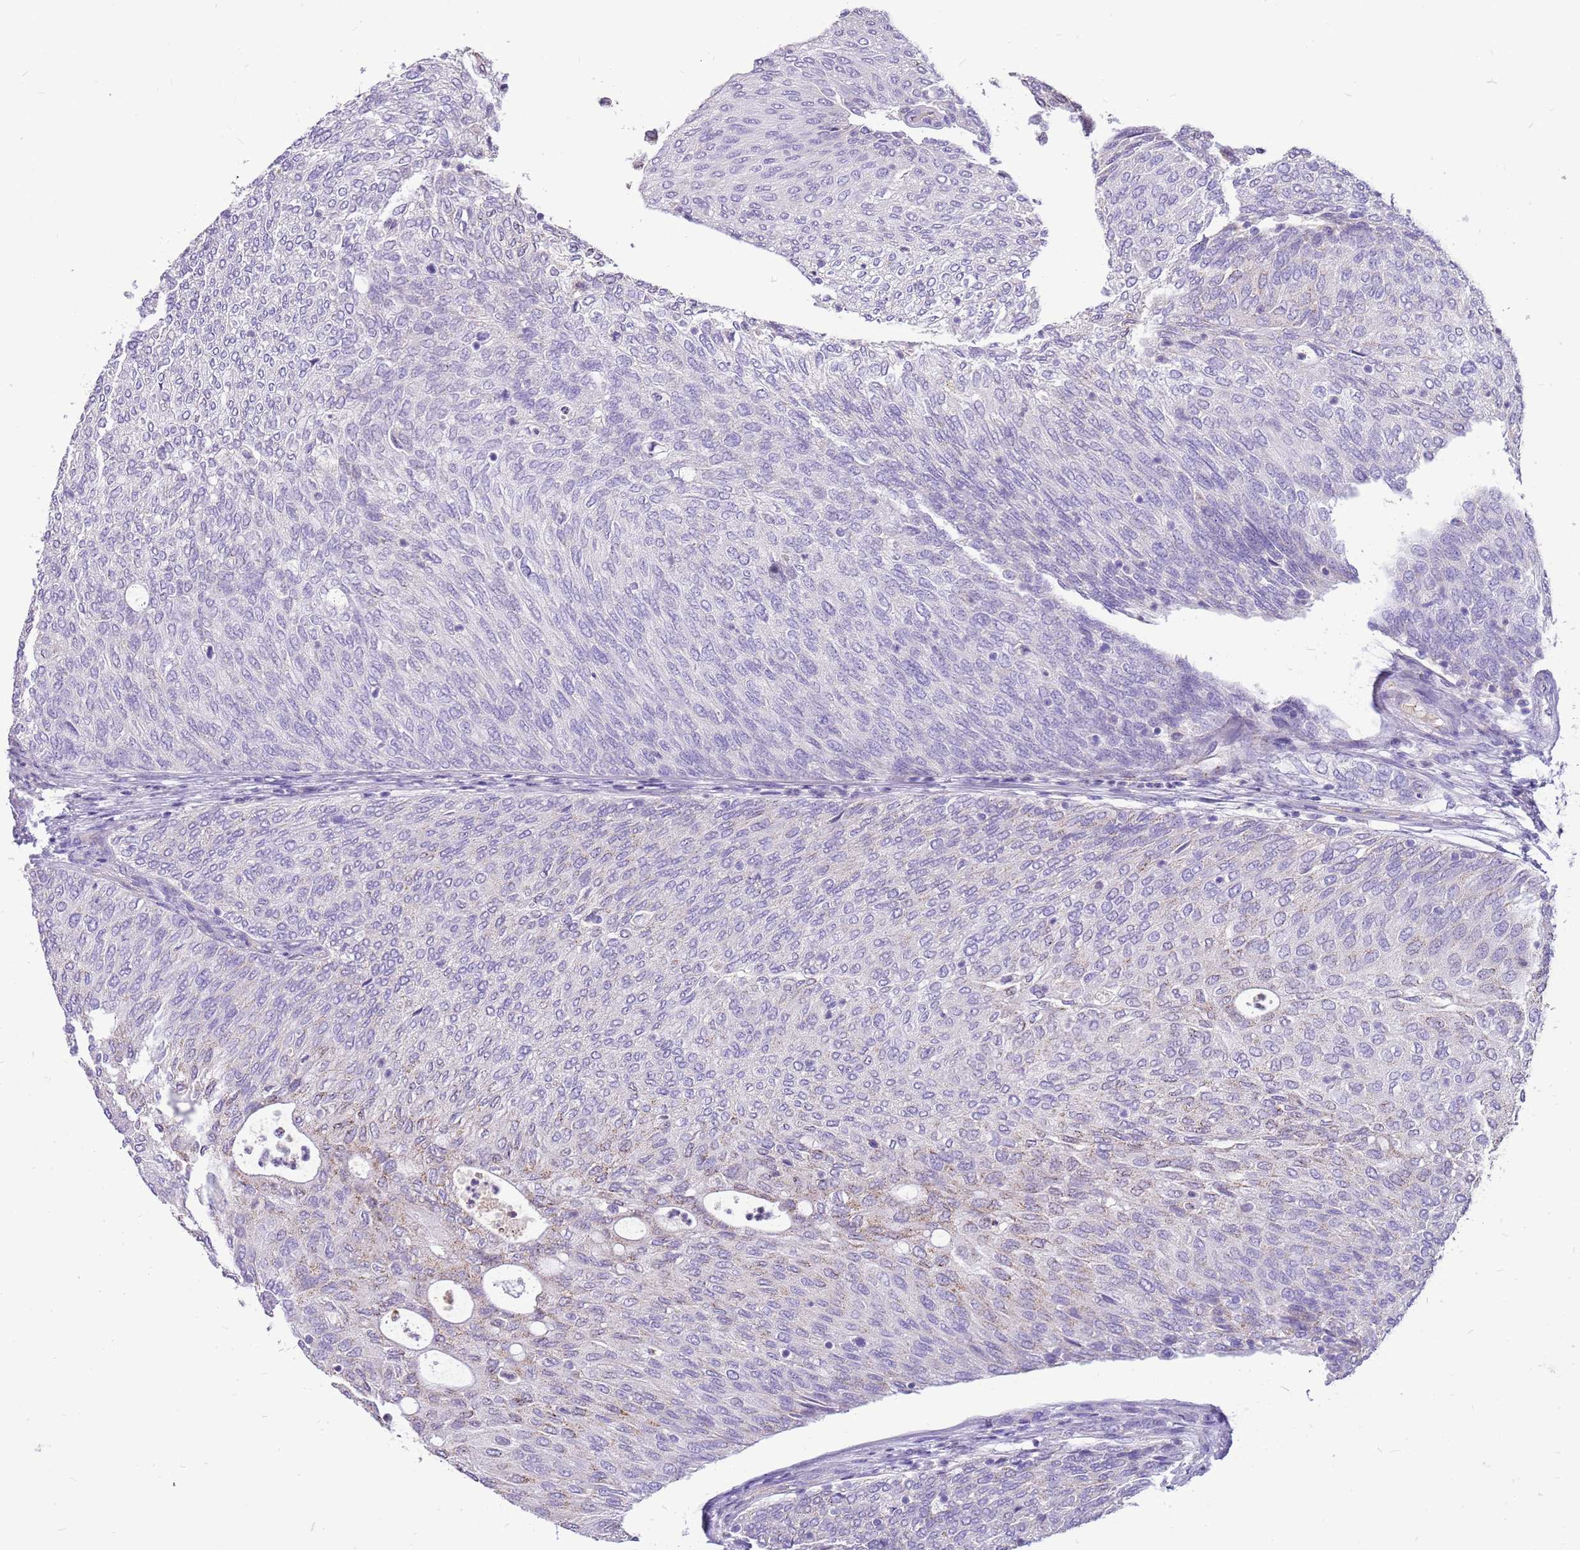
{"staining": {"intensity": "weak", "quantity": "<25%", "location": "cytoplasmic/membranous"}, "tissue": "urothelial cancer", "cell_type": "Tumor cells", "image_type": "cancer", "snomed": [{"axis": "morphology", "description": "Urothelial carcinoma, Low grade"}, {"axis": "topography", "description": "Urinary bladder"}], "caption": "DAB (3,3'-diaminobenzidine) immunohistochemical staining of human urothelial cancer reveals no significant expression in tumor cells.", "gene": "PCNX1", "patient": {"sex": "female", "age": 79}}